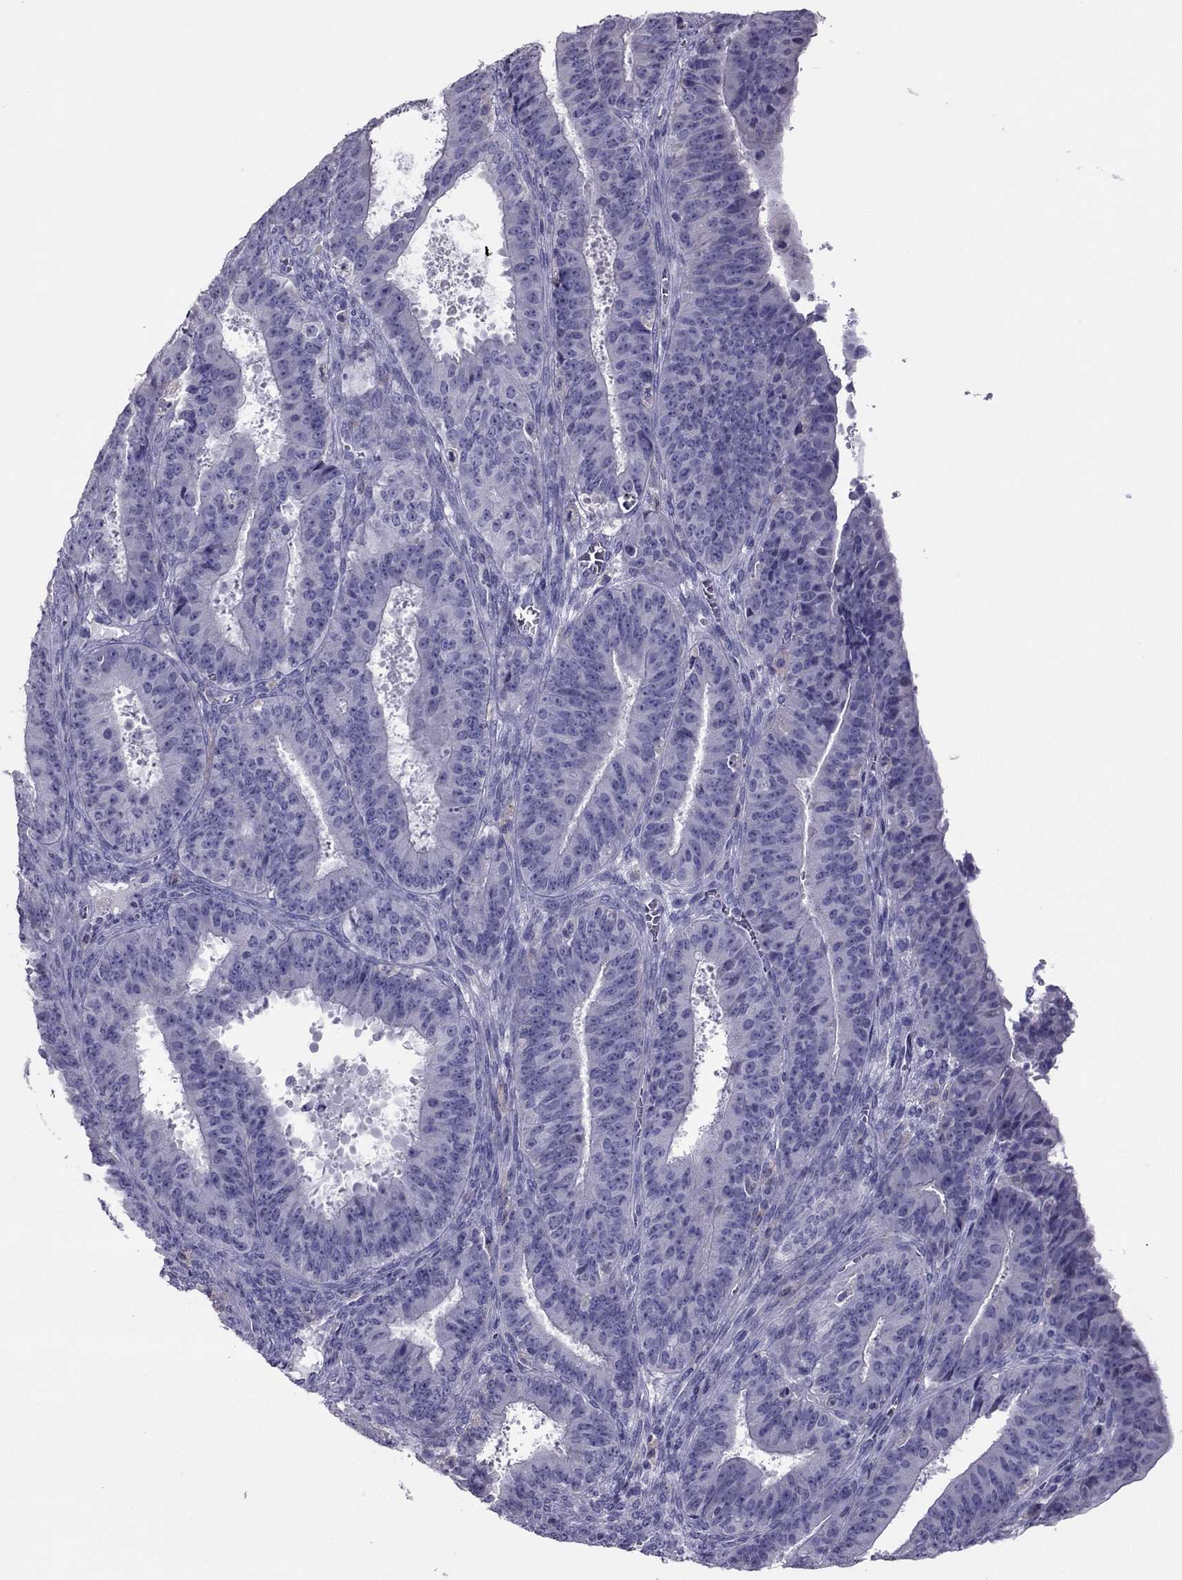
{"staining": {"intensity": "negative", "quantity": "none", "location": "none"}, "tissue": "ovarian cancer", "cell_type": "Tumor cells", "image_type": "cancer", "snomed": [{"axis": "morphology", "description": "Carcinoma, endometroid"}, {"axis": "topography", "description": "Ovary"}], "caption": "Ovarian endometroid carcinoma stained for a protein using immunohistochemistry exhibits no expression tumor cells.", "gene": "RGS8", "patient": {"sex": "female", "age": 42}}